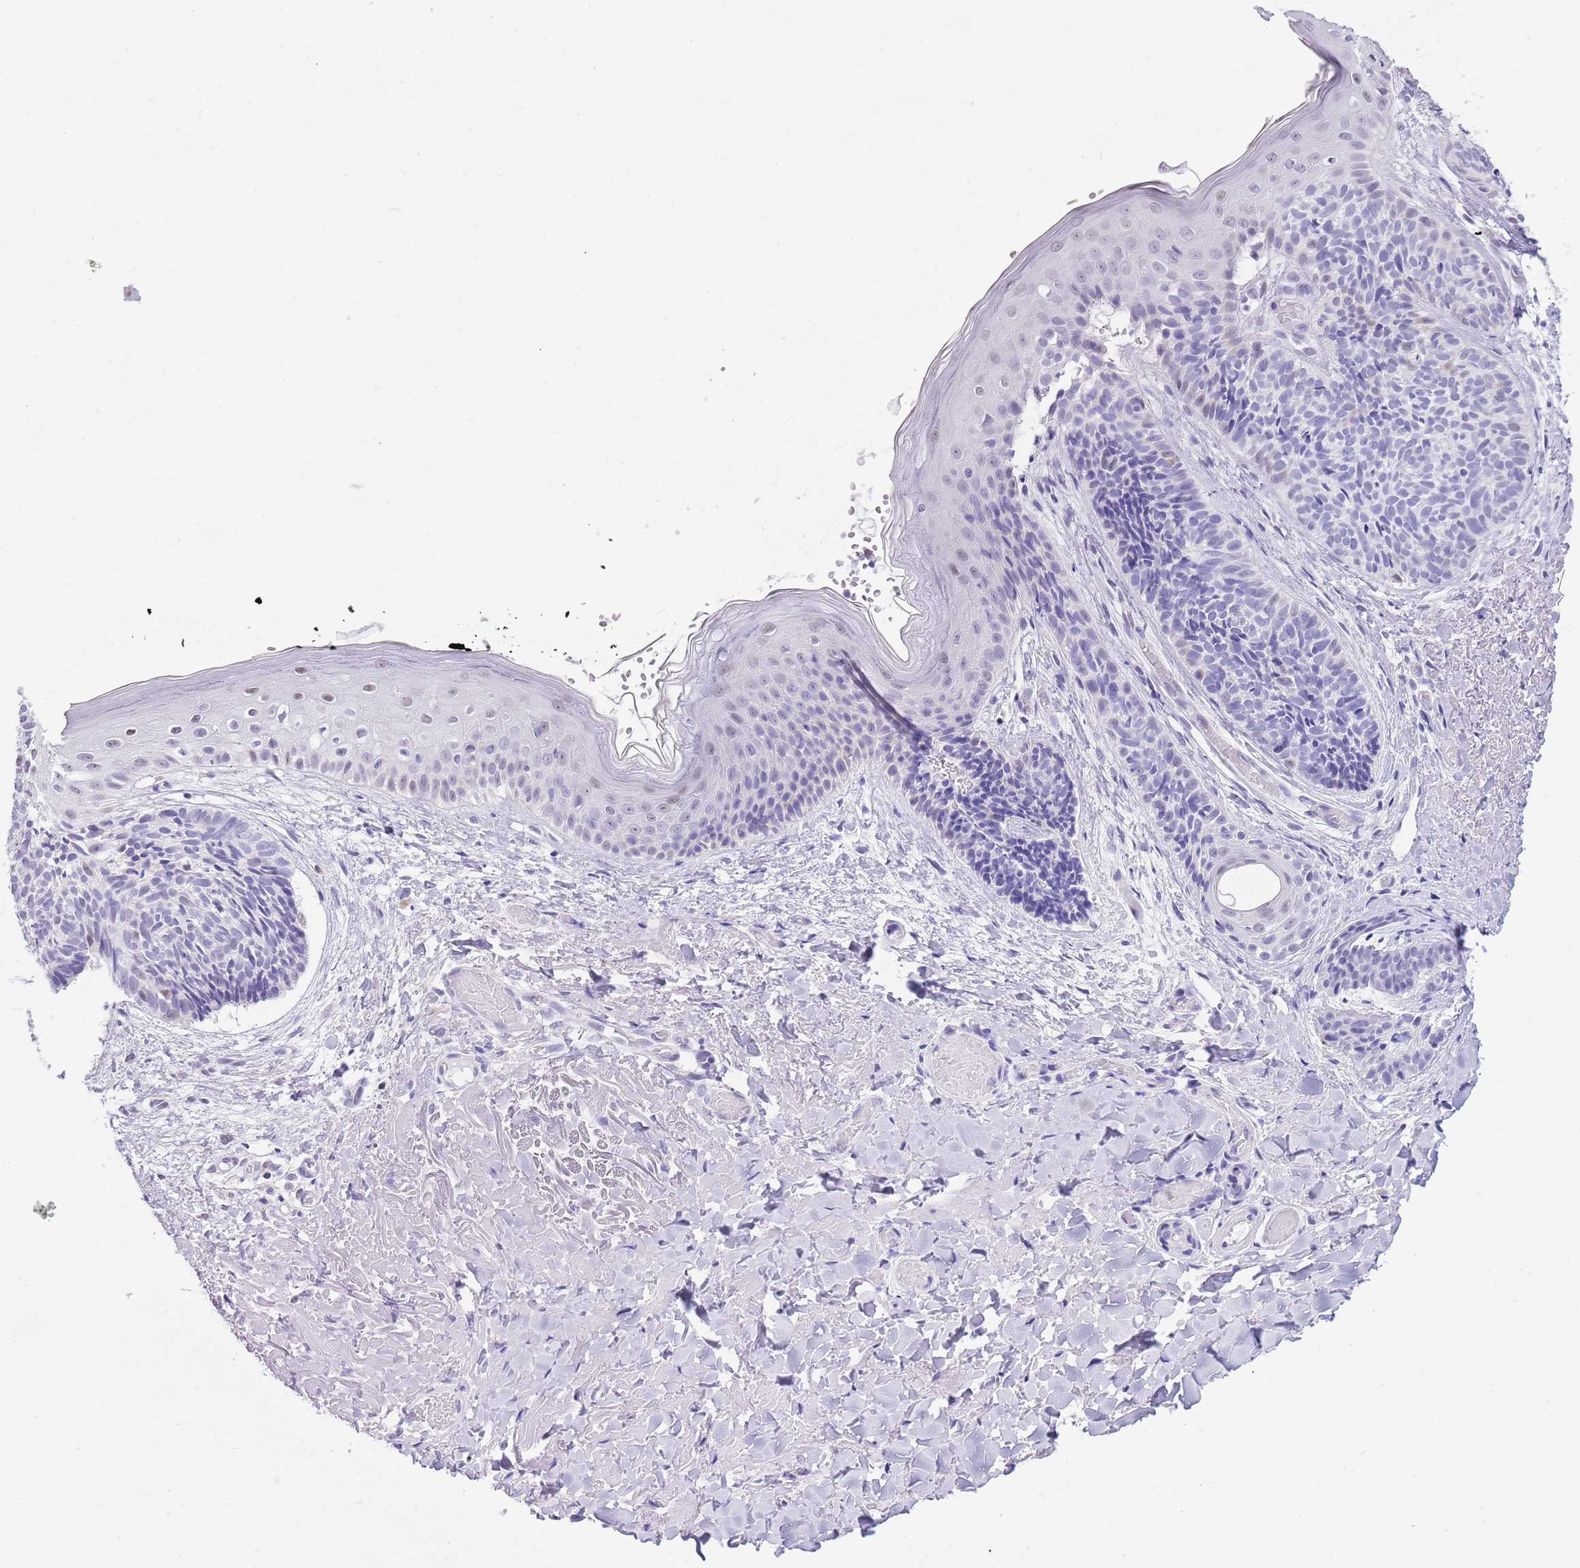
{"staining": {"intensity": "negative", "quantity": "none", "location": "none"}, "tissue": "skin cancer", "cell_type": "Tumor cells", "image_type": "cancer", "snomed": [{"axis": "morphology", "description": "Basal cell carcinoma"}, {"axis": "topography", "description": "Skin"}], "caption": "This is an IHC histopathology image of human skin basal cell carcinoma. There is no positivity in tumor cells.", "gene": "PPP1R17", "patient": {"sex": "male", "age": 84}}